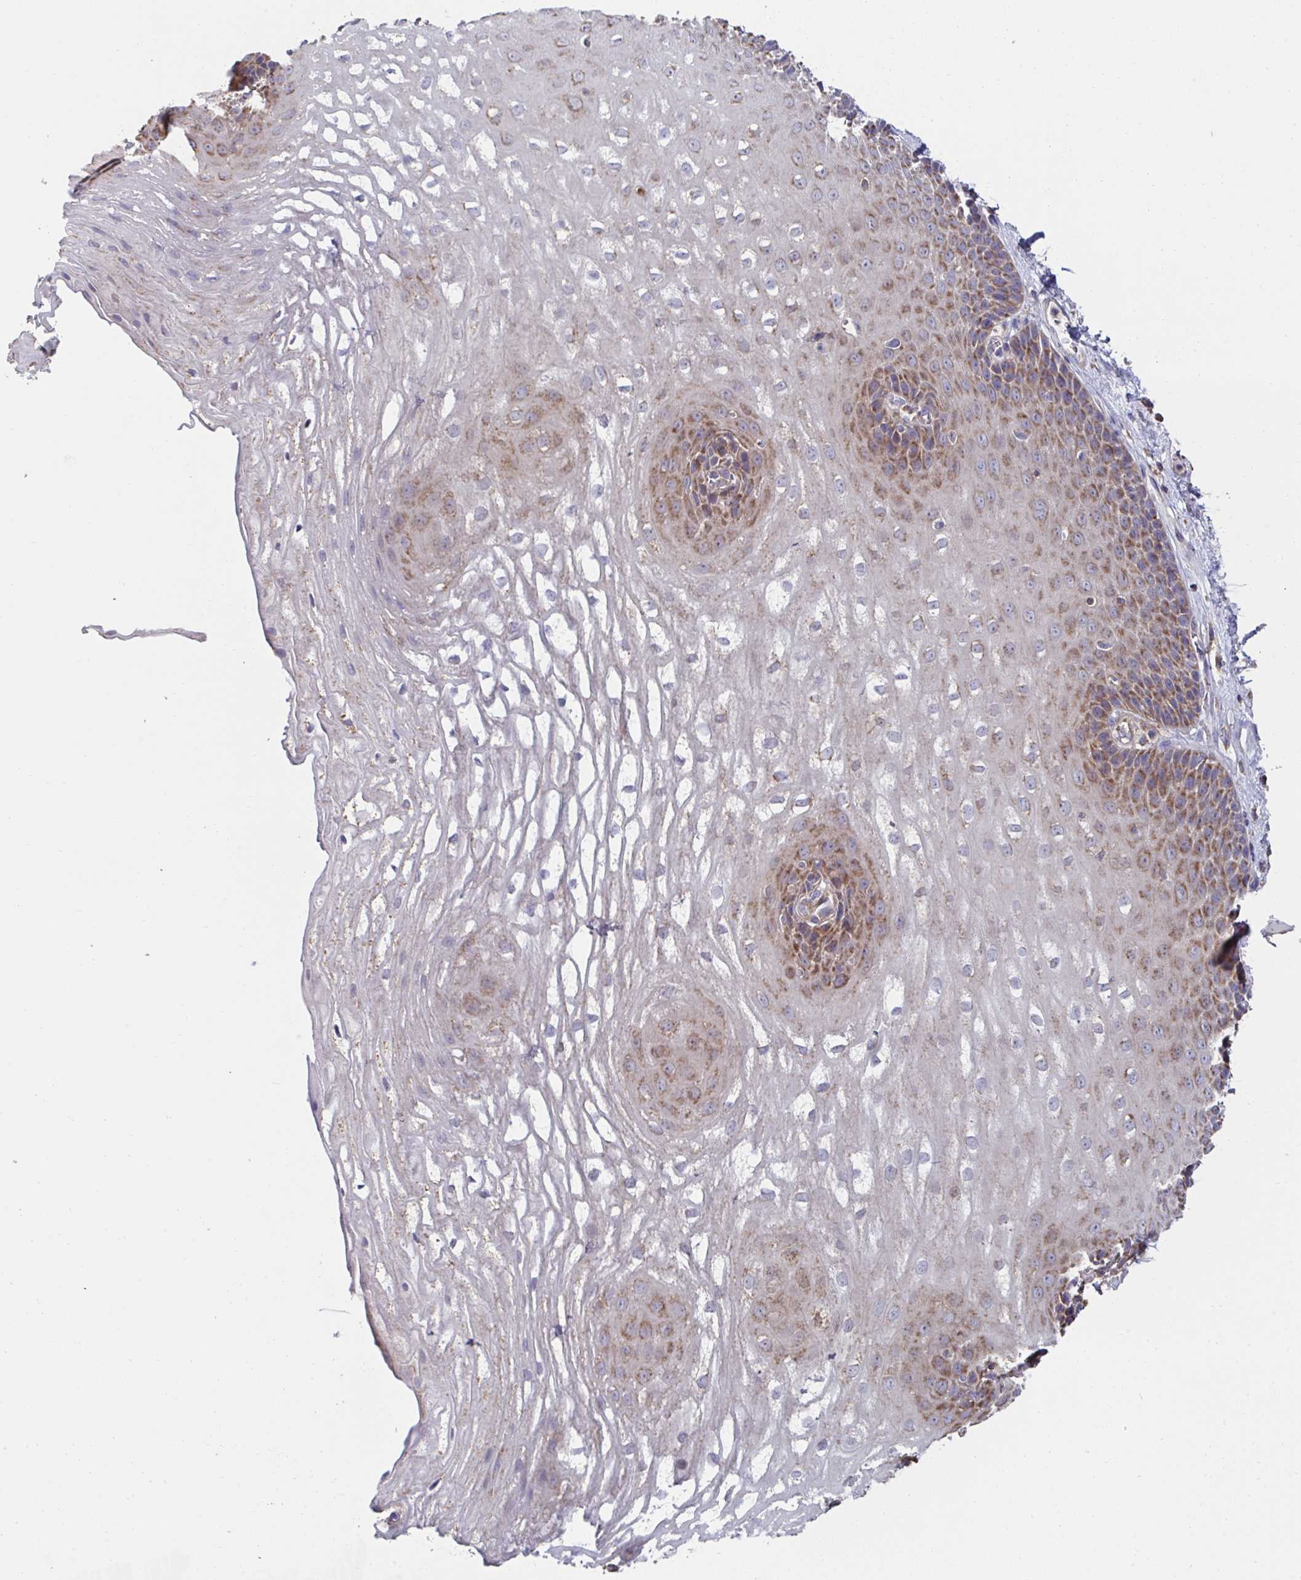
{"staining": {"intensity": "moderate", "quantity": ">75%", "location": "cytoplasmic/membranous"}, "tissue": "esophagus", "cell_type": "Squamous epithelial cells", "image_type": "normal", "snomed": [{"axis": "morphology", "description": "Normal tissue, NOS"}, {"axis": "topography", "description": "Esophagus"}], "caption": "IHC (DAB (3,3'-diaminobenzidine)) staining of benign human esophagus demonstrates moderate cytoplasmic/membranous protein positivity in about >75% of squamous epithelial cells.", "gene": "DZANK1", "patient": {"sex": "male", "age": 62}}